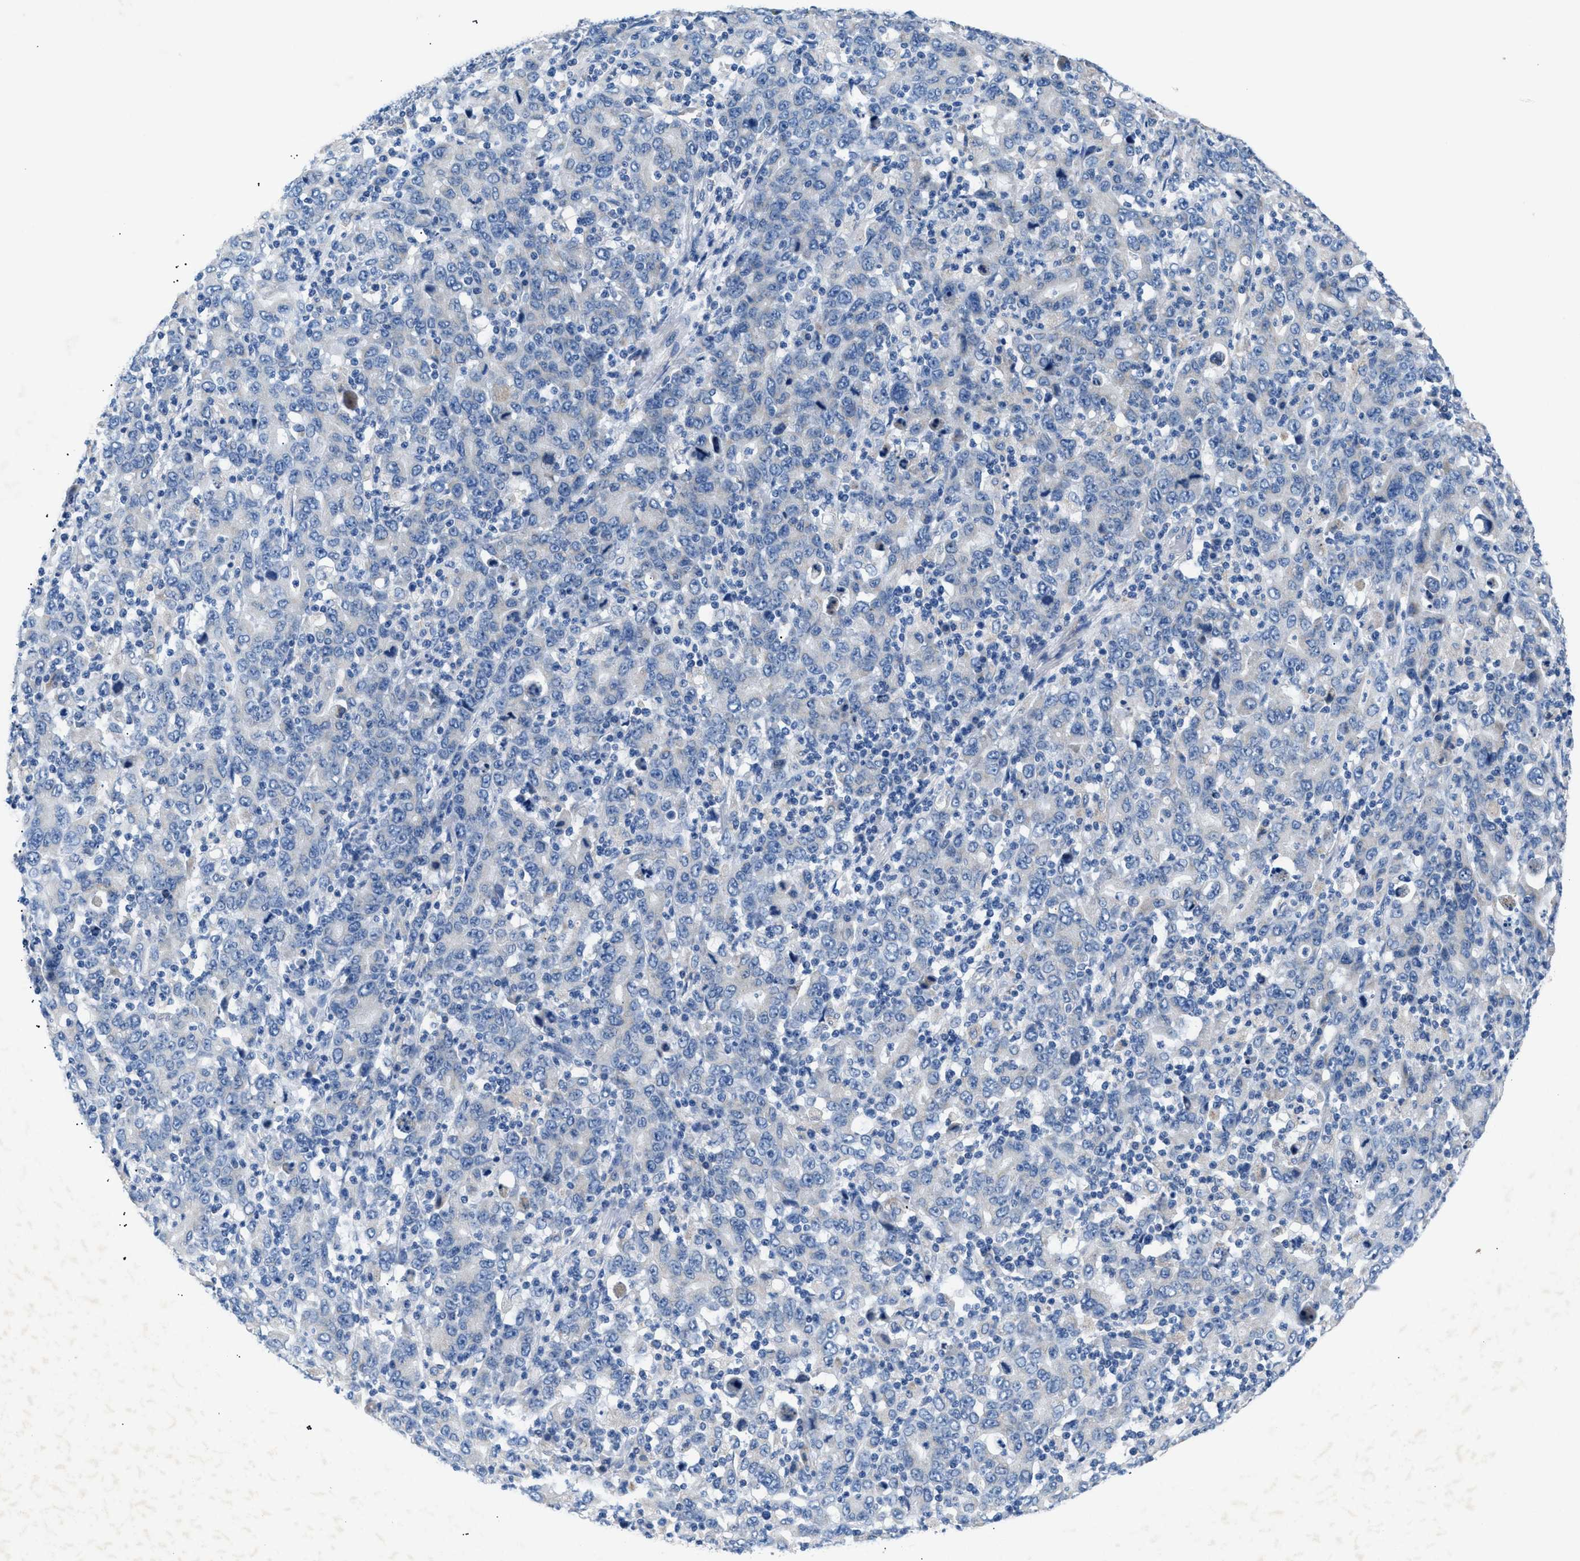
{"staining": {"intensity": "negative", "quantity": "none", "location": "none"}, "tissue": "stomach cancer", "cell_type": "Tumor cells", "image_type": "cancer", "snomed": [{"axis": "morphology", "description": "Adenocarcinoma, NOS"}, {"axis": "topography", "description": "Stomach, upper"}], "caption": "Immunohistochemistry (IHC) of human adenocarcinoma (stomach) shows no staining in tumor cells.", "gene": "ILDR1", "patient": {"sex": "male", "age": 69}}